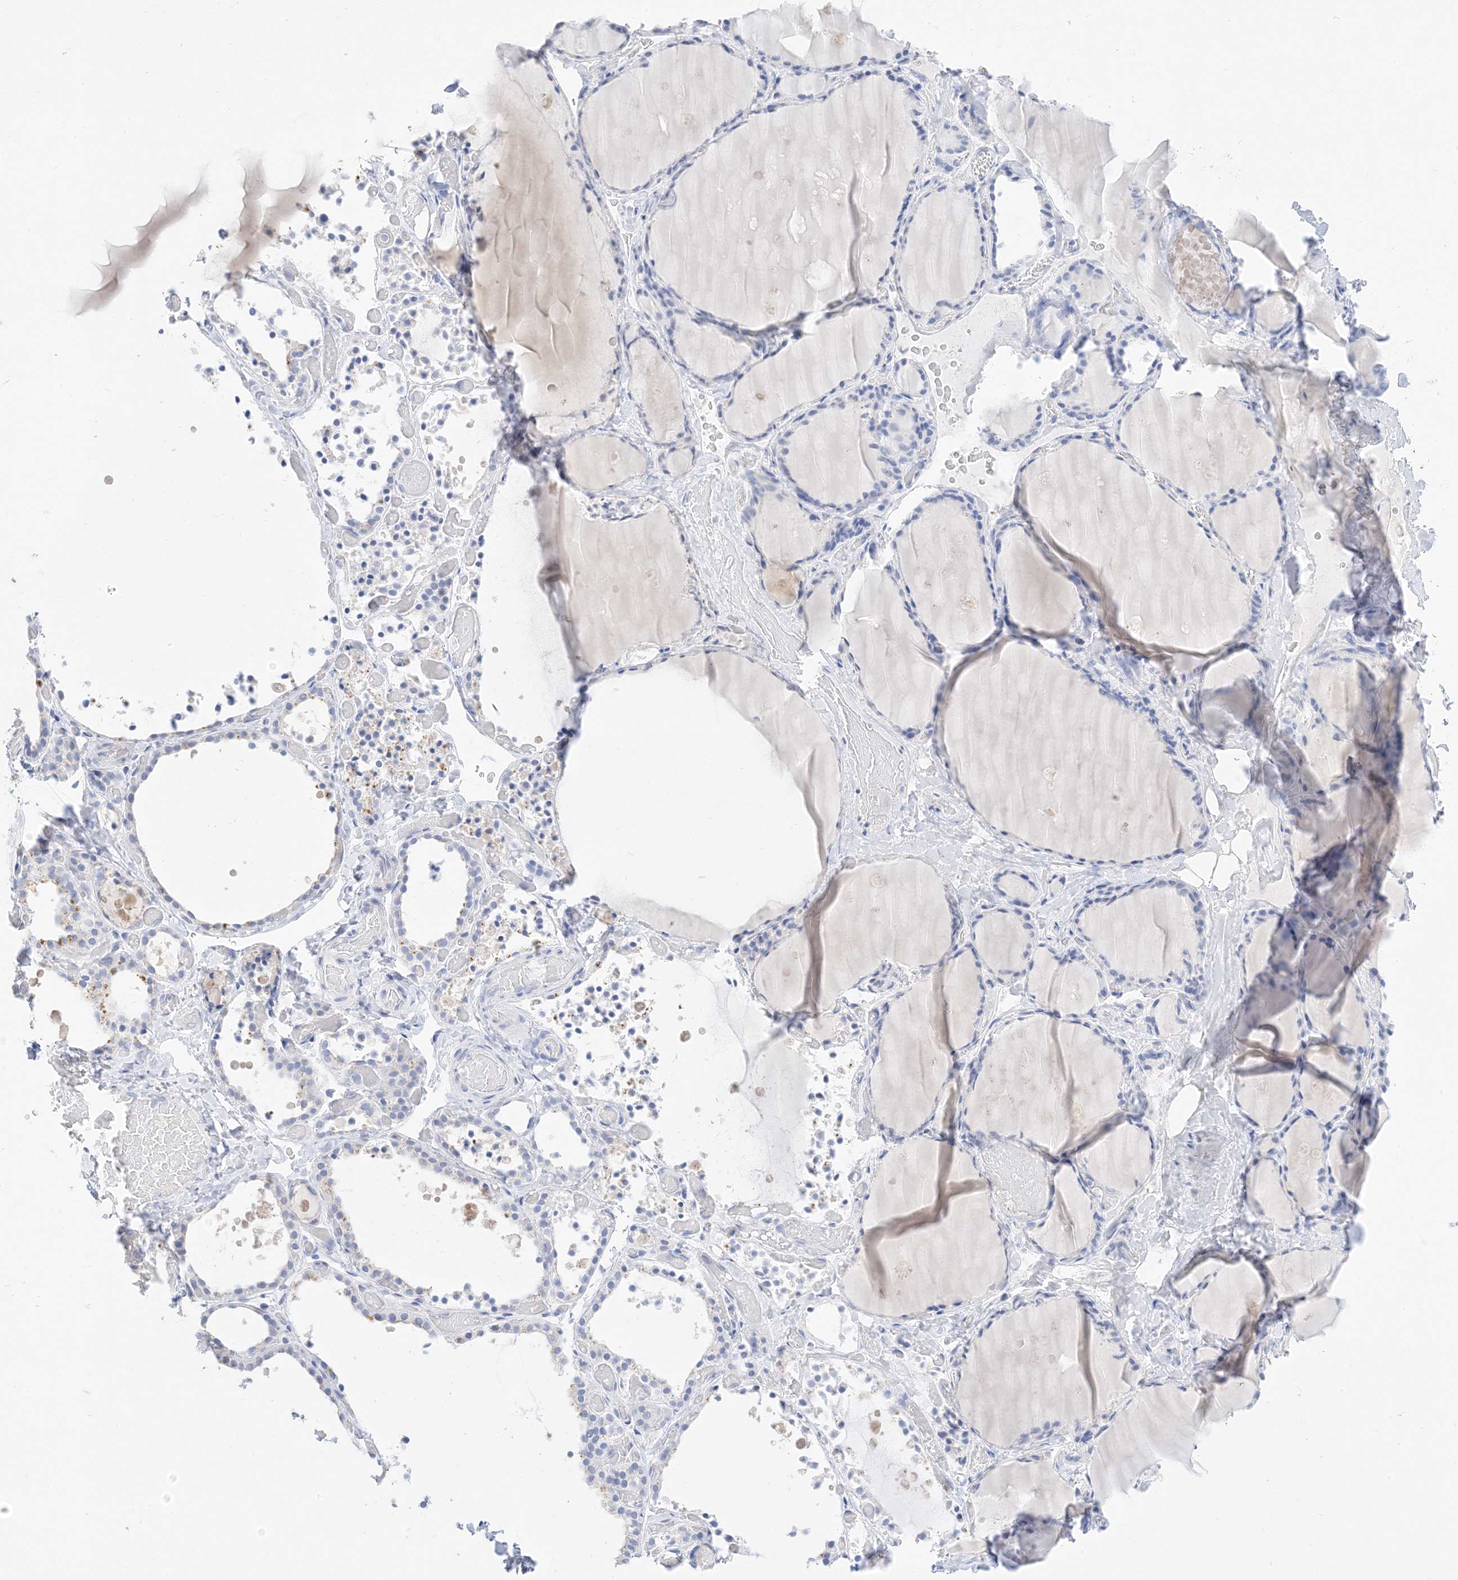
{"staining": {"intensity": "negative", "quantity": "none", "location": "none"}, "tissue": "thyroid gland", "cell_type": "Glandular cells", "image_type": "normal", "snomed": [{"axis": "morphology", "description": "Normal tissue, NOS"}, {"axis": "topography", "description": "Thyroid gland"}], "caption": "Glandular cells are negative for protein expression in normal human thyroid gland. Brightfield microscopy of IHC stained with DAB (3,3'-diaminobenzidine) (brown) and hematoxylin (blue), captured at high magnification.", "gene": "MUC17", "patient": {"sex": "female", "age": 44}}